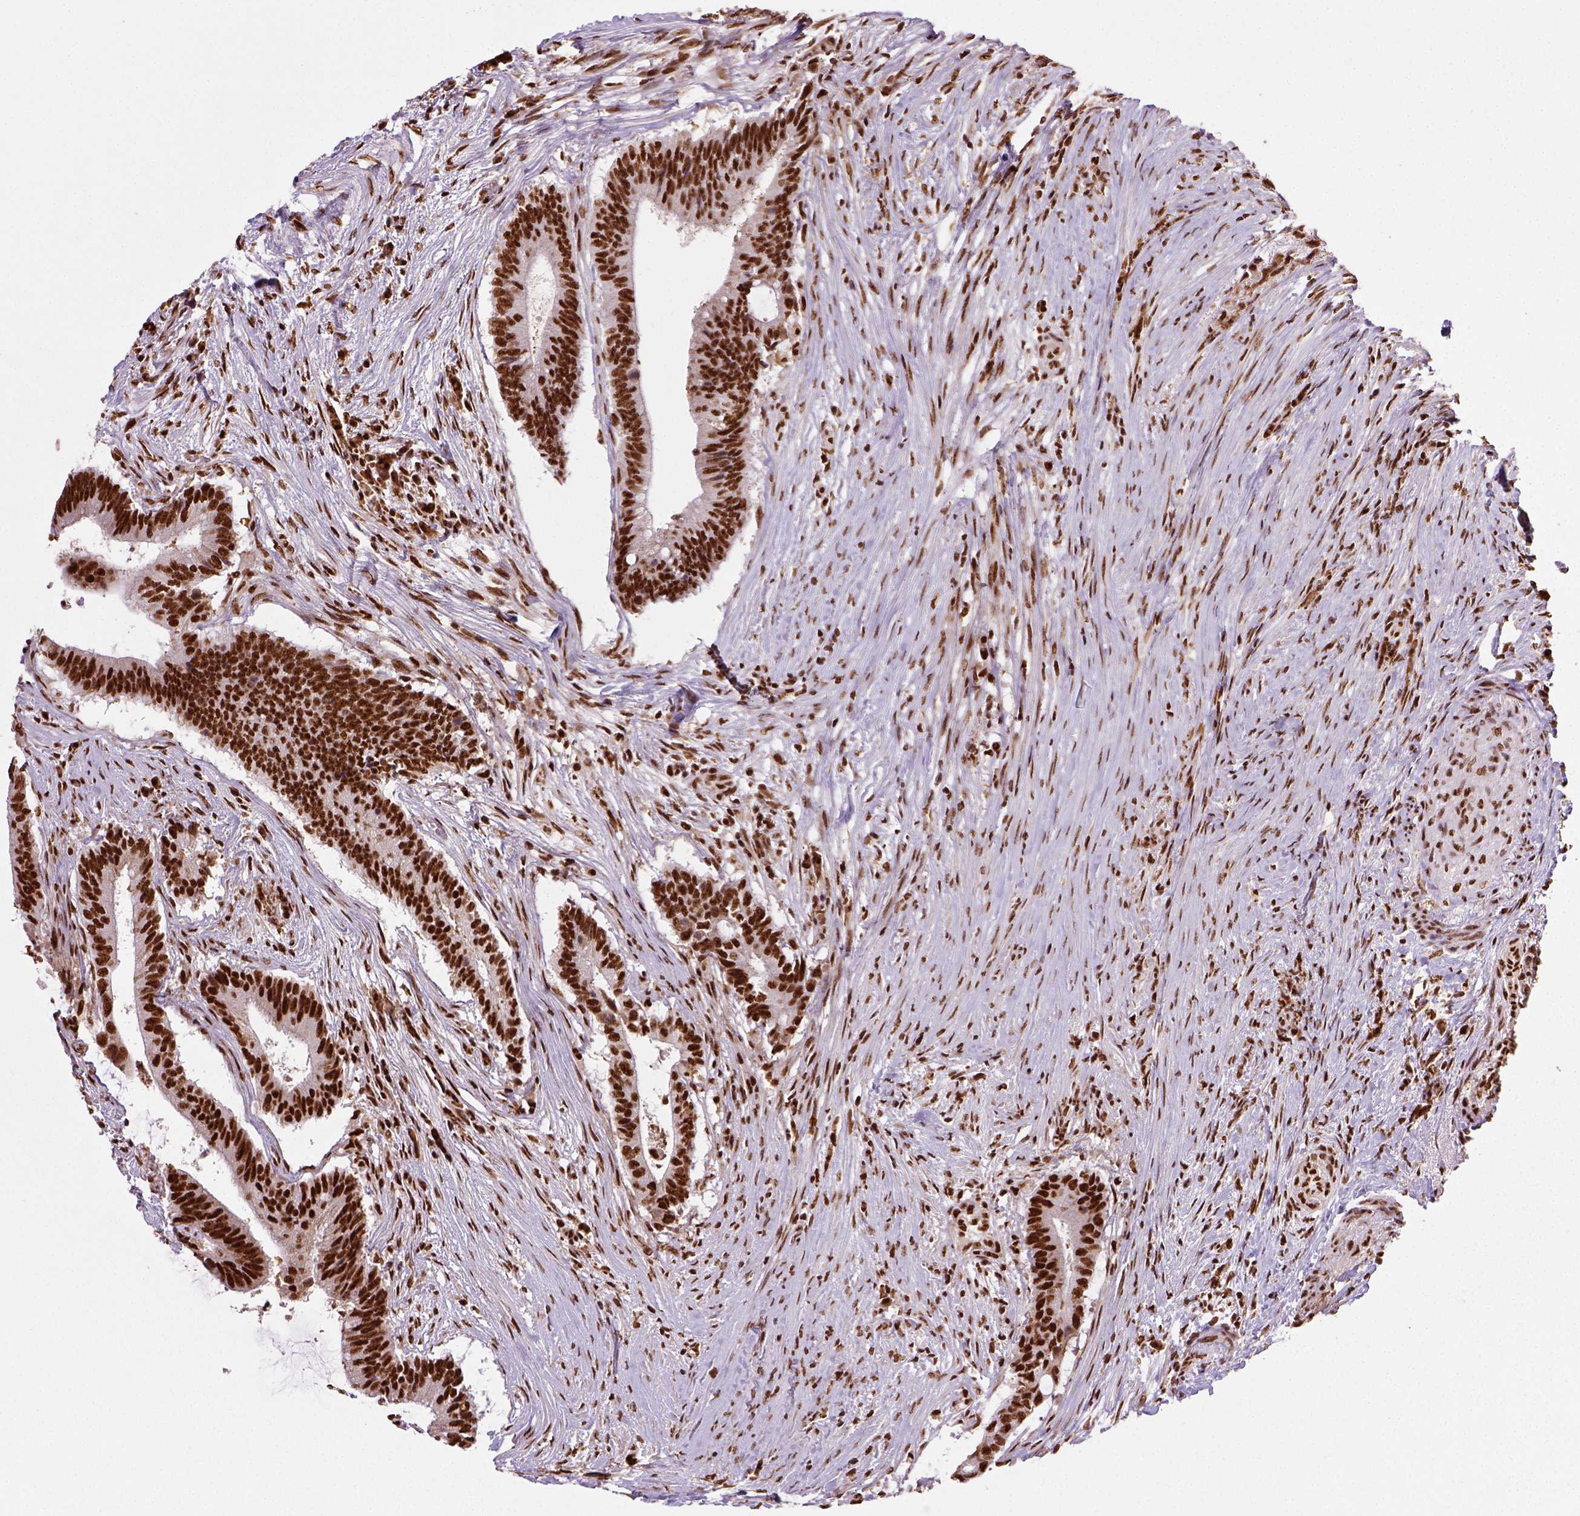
{"staining": {"intensity": "strong", "quantity": ">75%", "location": "nuclear"}, "tissue": "colorectal cancer", "cell_type": "Tumor cells", "image_type": "cancer", "snomed": [{"axis": "morphology", "description": "Adenocarcinoma, NOS"}, {"axis": "topography", "description": "Colon"}], "caption": "Tumor cells display strong nuclear staining in approximately >75% of cells in colorectal cancer (adenocarcinoma).", "gene": "CCAR1", "patient": {"sex": "female", "age": 43}}